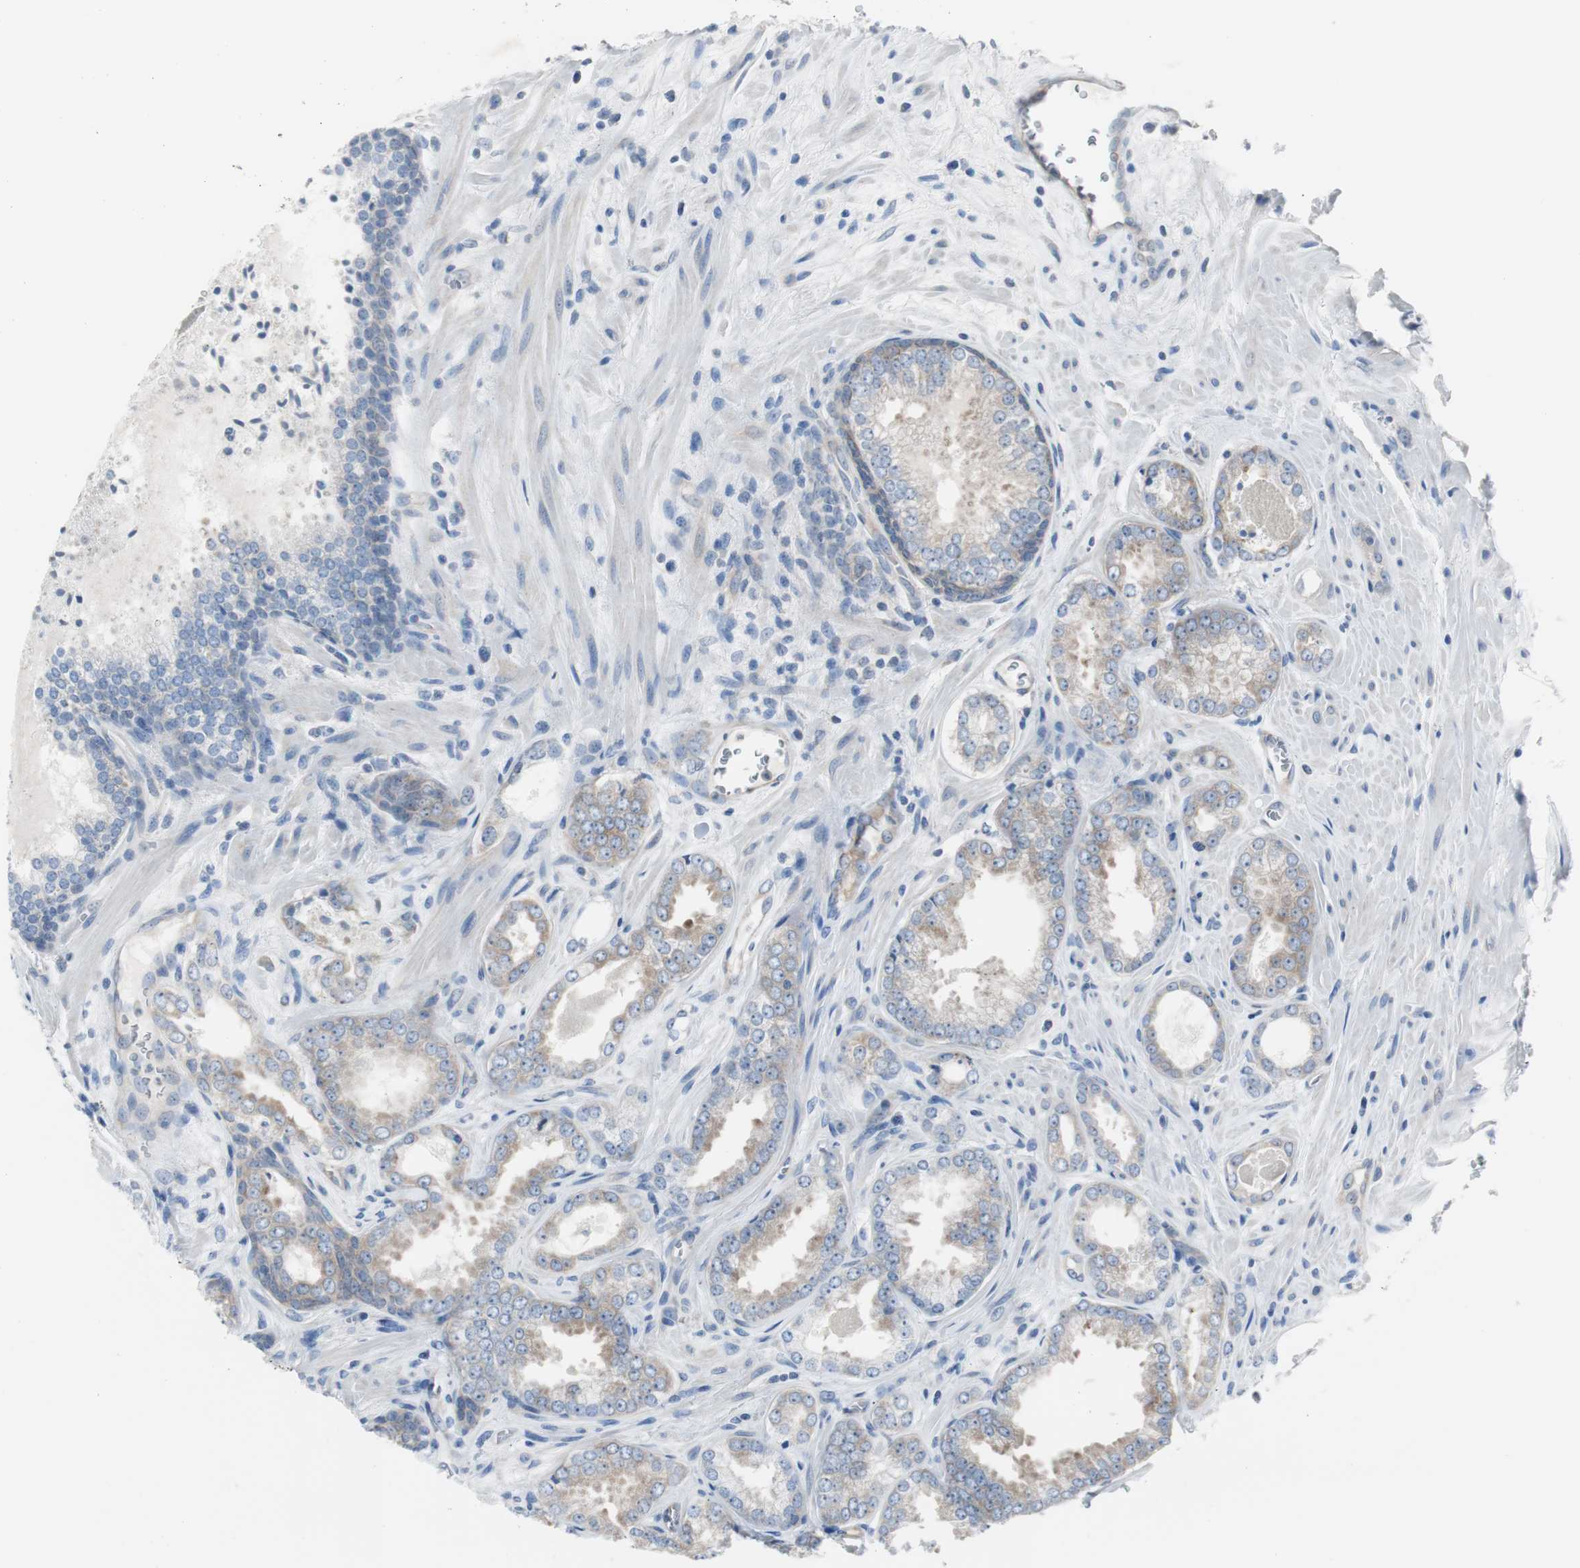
{"staining": {"intensity": "weak", "quantity": ">75%", "location": "cytoplasmic/membranous"}, "tissue": "prostate cancer", "cell_type": "Tumor cells", "image_type": "cancer", "snomed": [{"axis": "morphology", "description": "Adenocarcinoma, Low grade"}, {"axis": "topography", "description": "Prostate"}], "caption": "Protein staining of prostate cancer tissue exhibits weak cytoplasmic/membranous expression in about >75% of tumor cells.", "gene": "RPS12", "patient": {"sex": "male", "age": 60}}